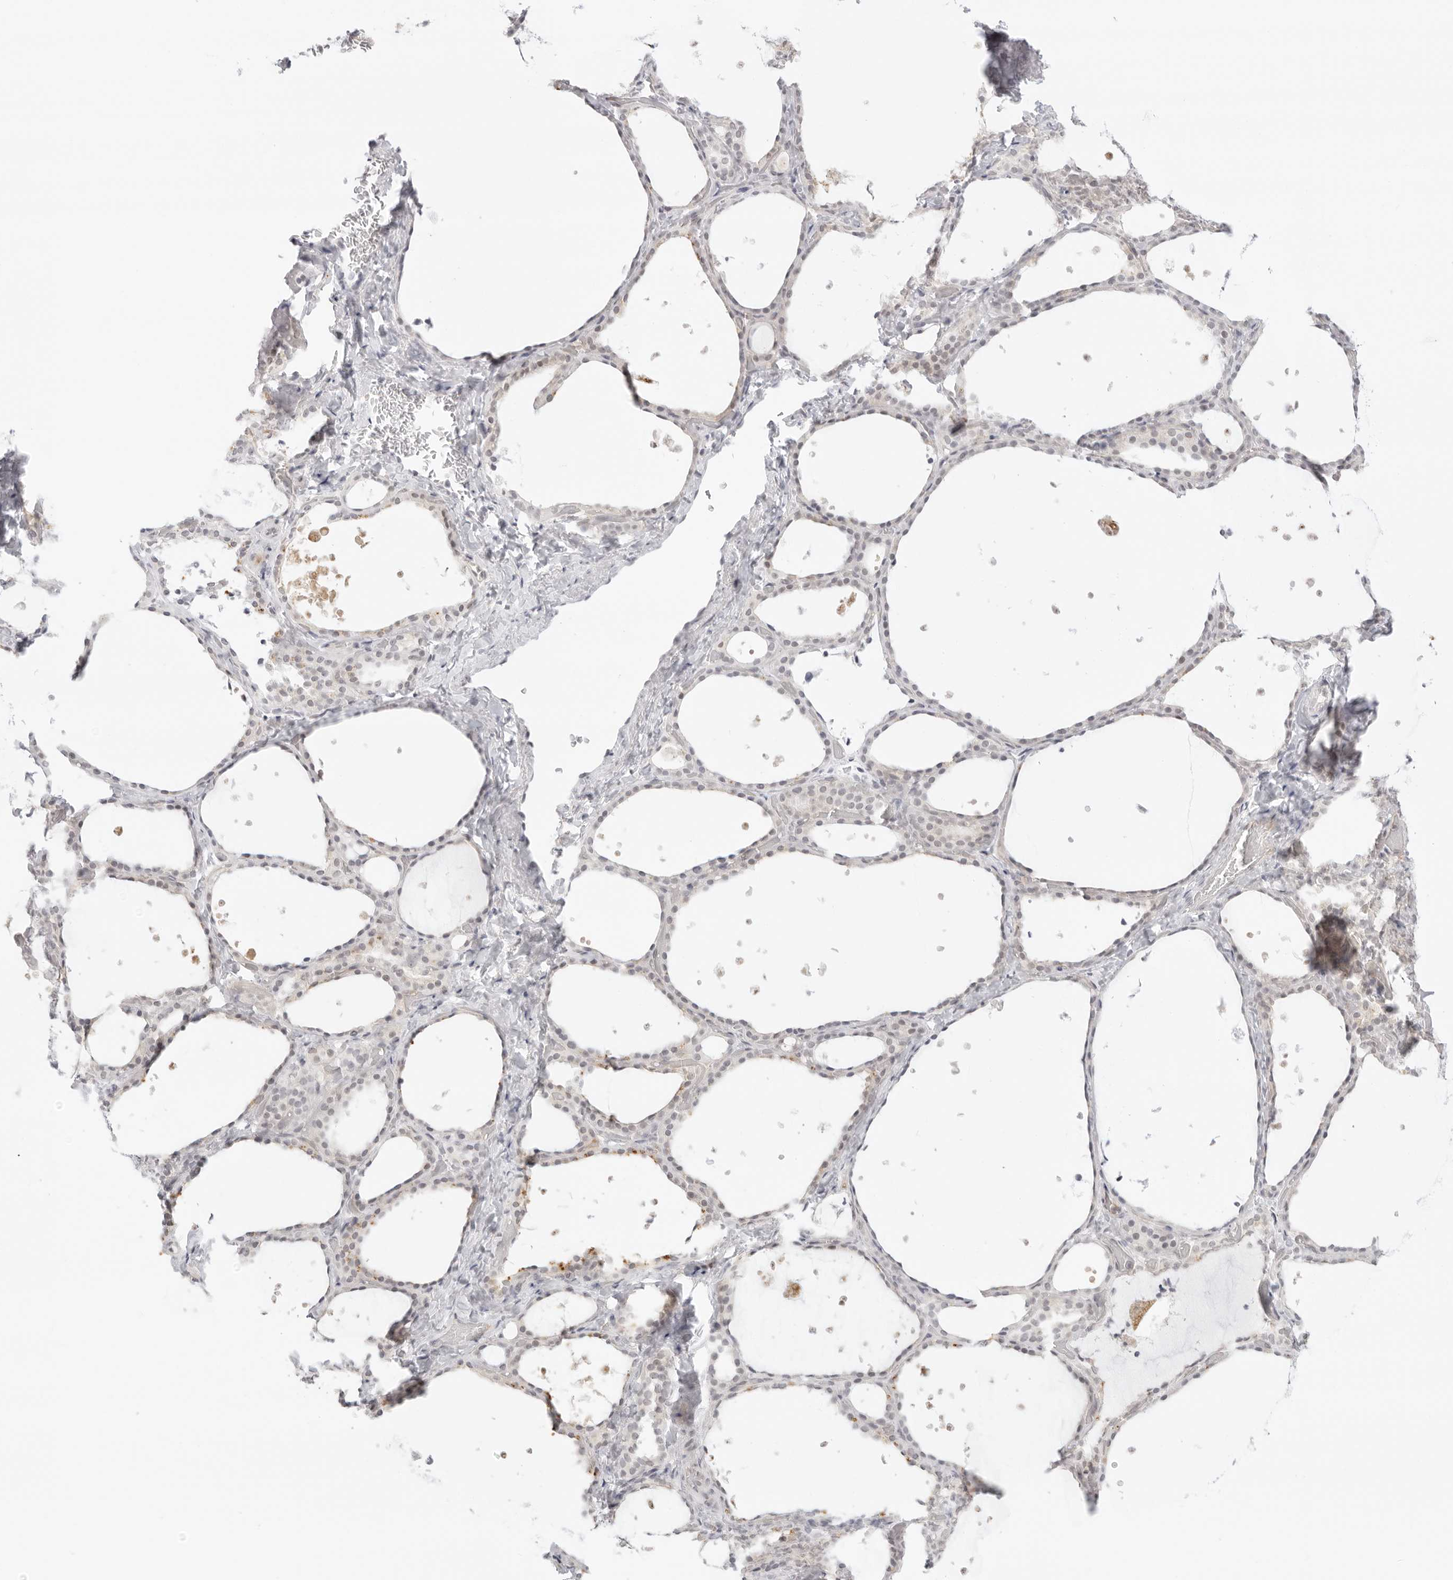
{"staining": {"intensity": "moderate", "quantity": "<25%", "location": "cytoplasmic/membranous,nuclear"}, "tissue": "thyroid gland", "cell_type": "Glandular cells", "image_type": "normal", "snomed": [{"axis": "morphology", "description": "Normal tissue, NOS"}, {"axis": "topography", "description": "Thyroid gland"}], "caption": "Brown immunohistochemical staining in unremarkable human thyroid gland displays moderate cytoplasmic/membranous,nuclear positivity in about <25% of glandular cells.", "gene": "MED18", "patient": {"sex": "female", "age": 44}}